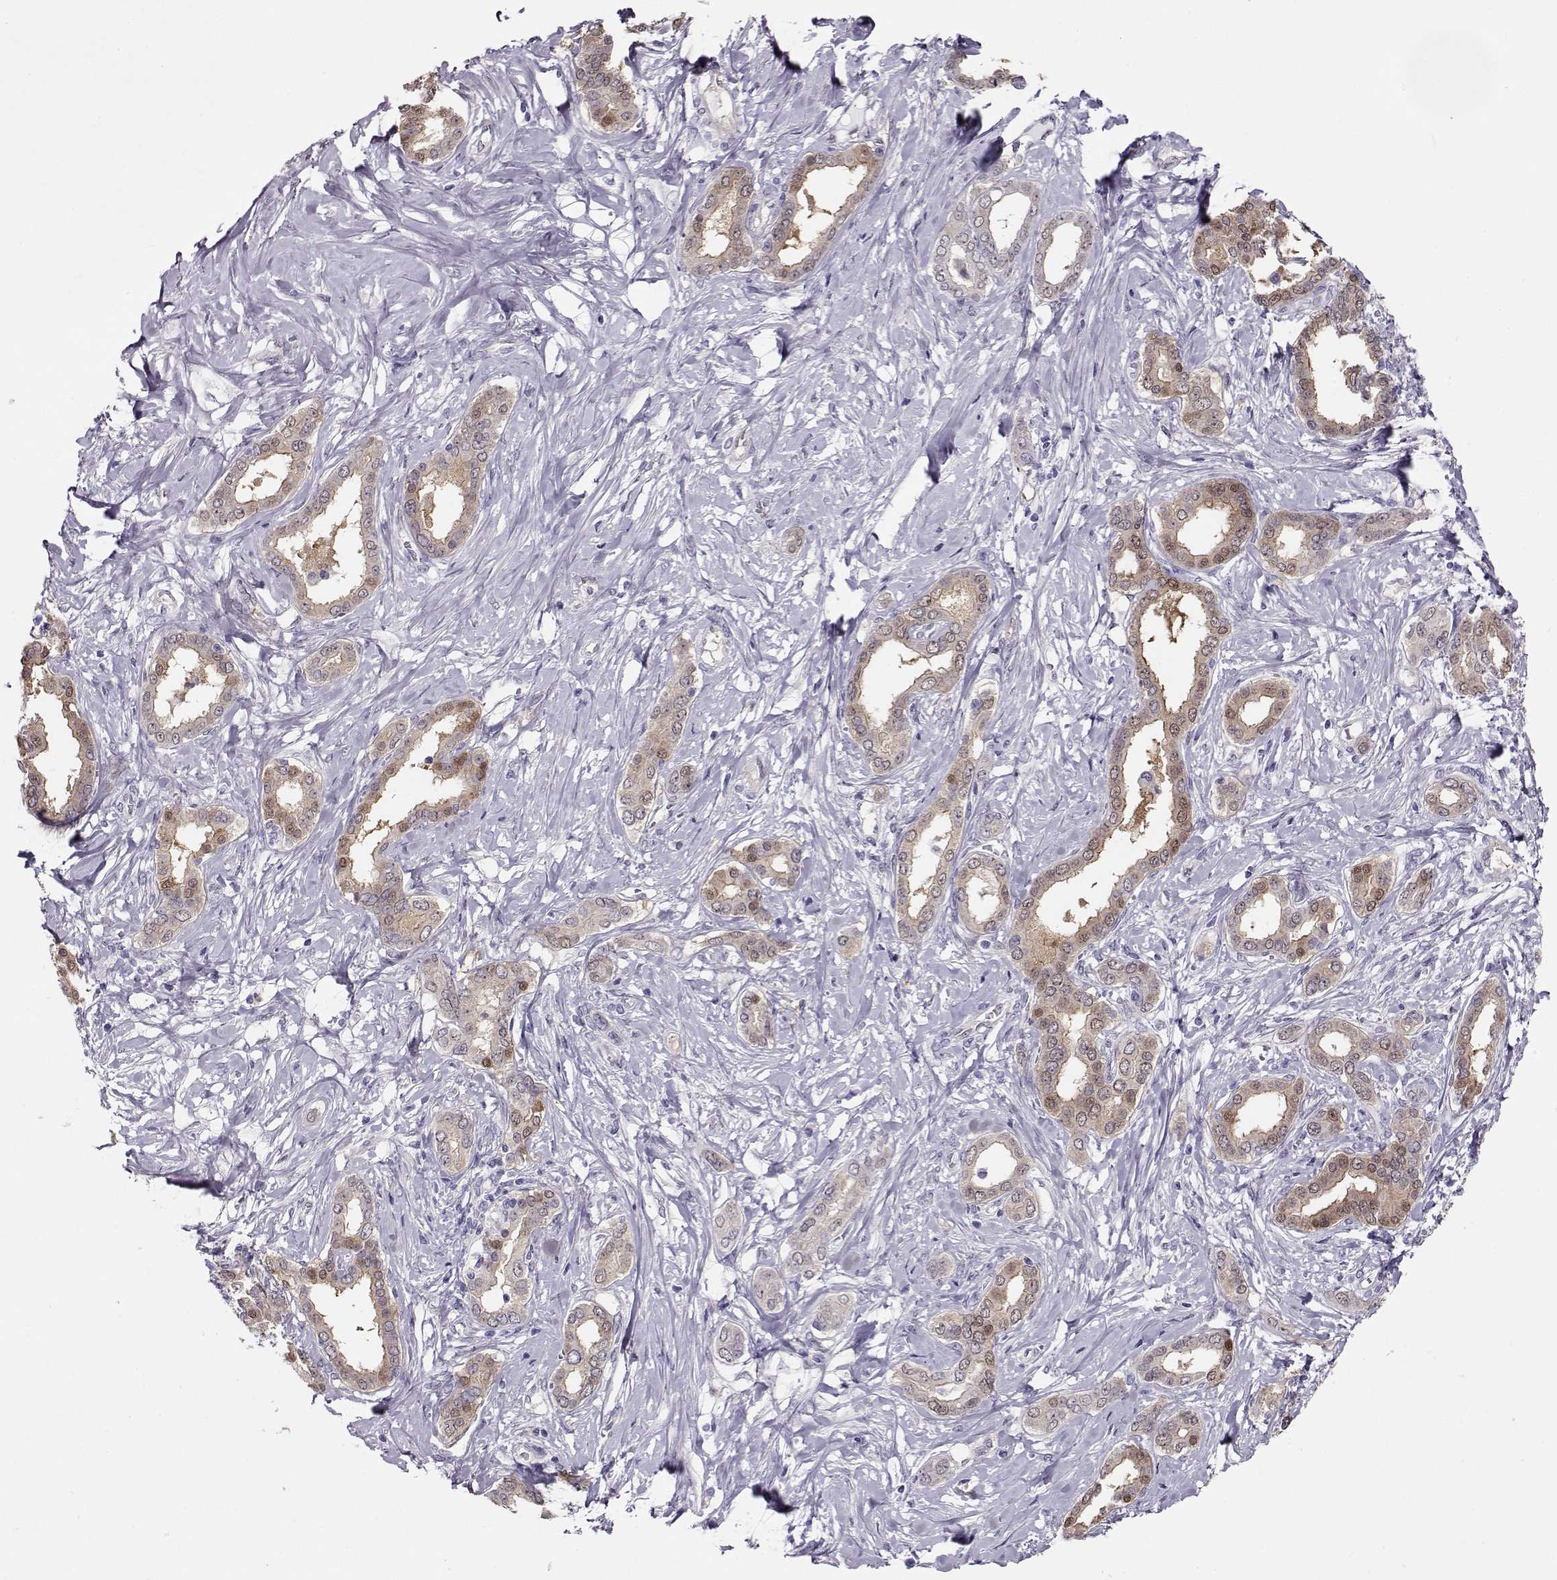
{"staining": {"intensity": "weak", "quantity": "25%-75%", "location": "cytoplasmic/membranous,nuclear"}, "tissue": "liver cancer", "cell_type": "Tumor cells", "image_type": "cancer", "snomed": [{"axis": "morphology", "description": "Cholangiocarcinoma"}, {"axis": "topography", "description": "Liver"}], "caption": "Immunohistochemistry histopathology image of cholangiocarcinoma (liver) stained for a protein (brown), which reveals low levels of weak cytoplasmic/membranous and nuclear expression in about 25%-75% of tumor cells.", "gene": "CCR8", "patient": {"sex": "female", "age": 47}}